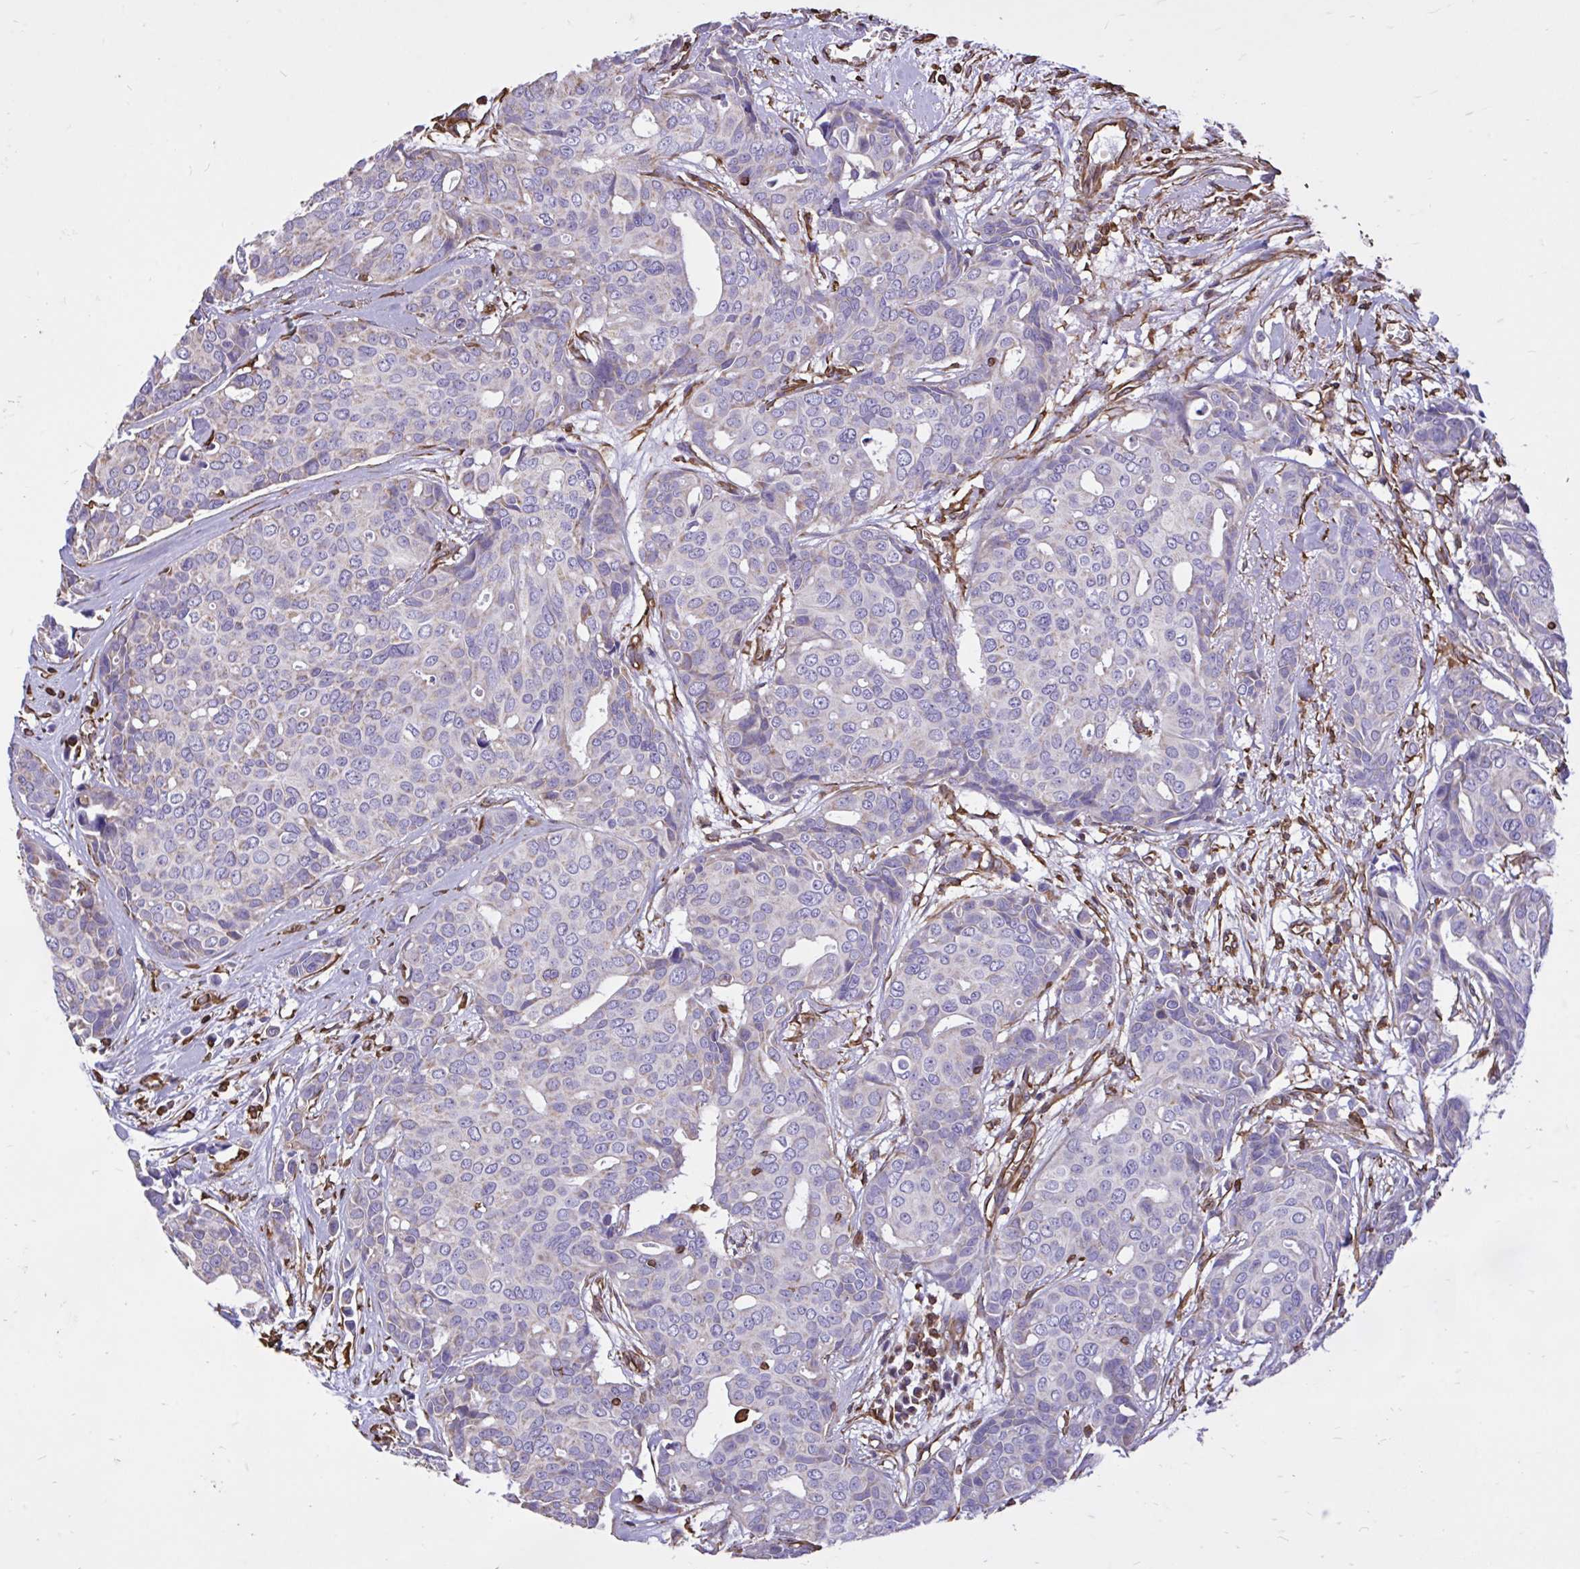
{"staining": {"intensity": "negative", "quantity": "none", "location": "none"}, "tissue": "breast cancer", "cell_type": "Tumor cells", "image_type": "cancer", "snomed": [{"axis": "morphology", "description": "Duct carcinoma"}, {"axis": "topography", "description": "Breast"}], "caption": "Human breast cancer stained for a protein using IHC exhibits no positivity in tumor cells.", "gene": "RNF103", "patient": {"sex": "female", "age": 54}}